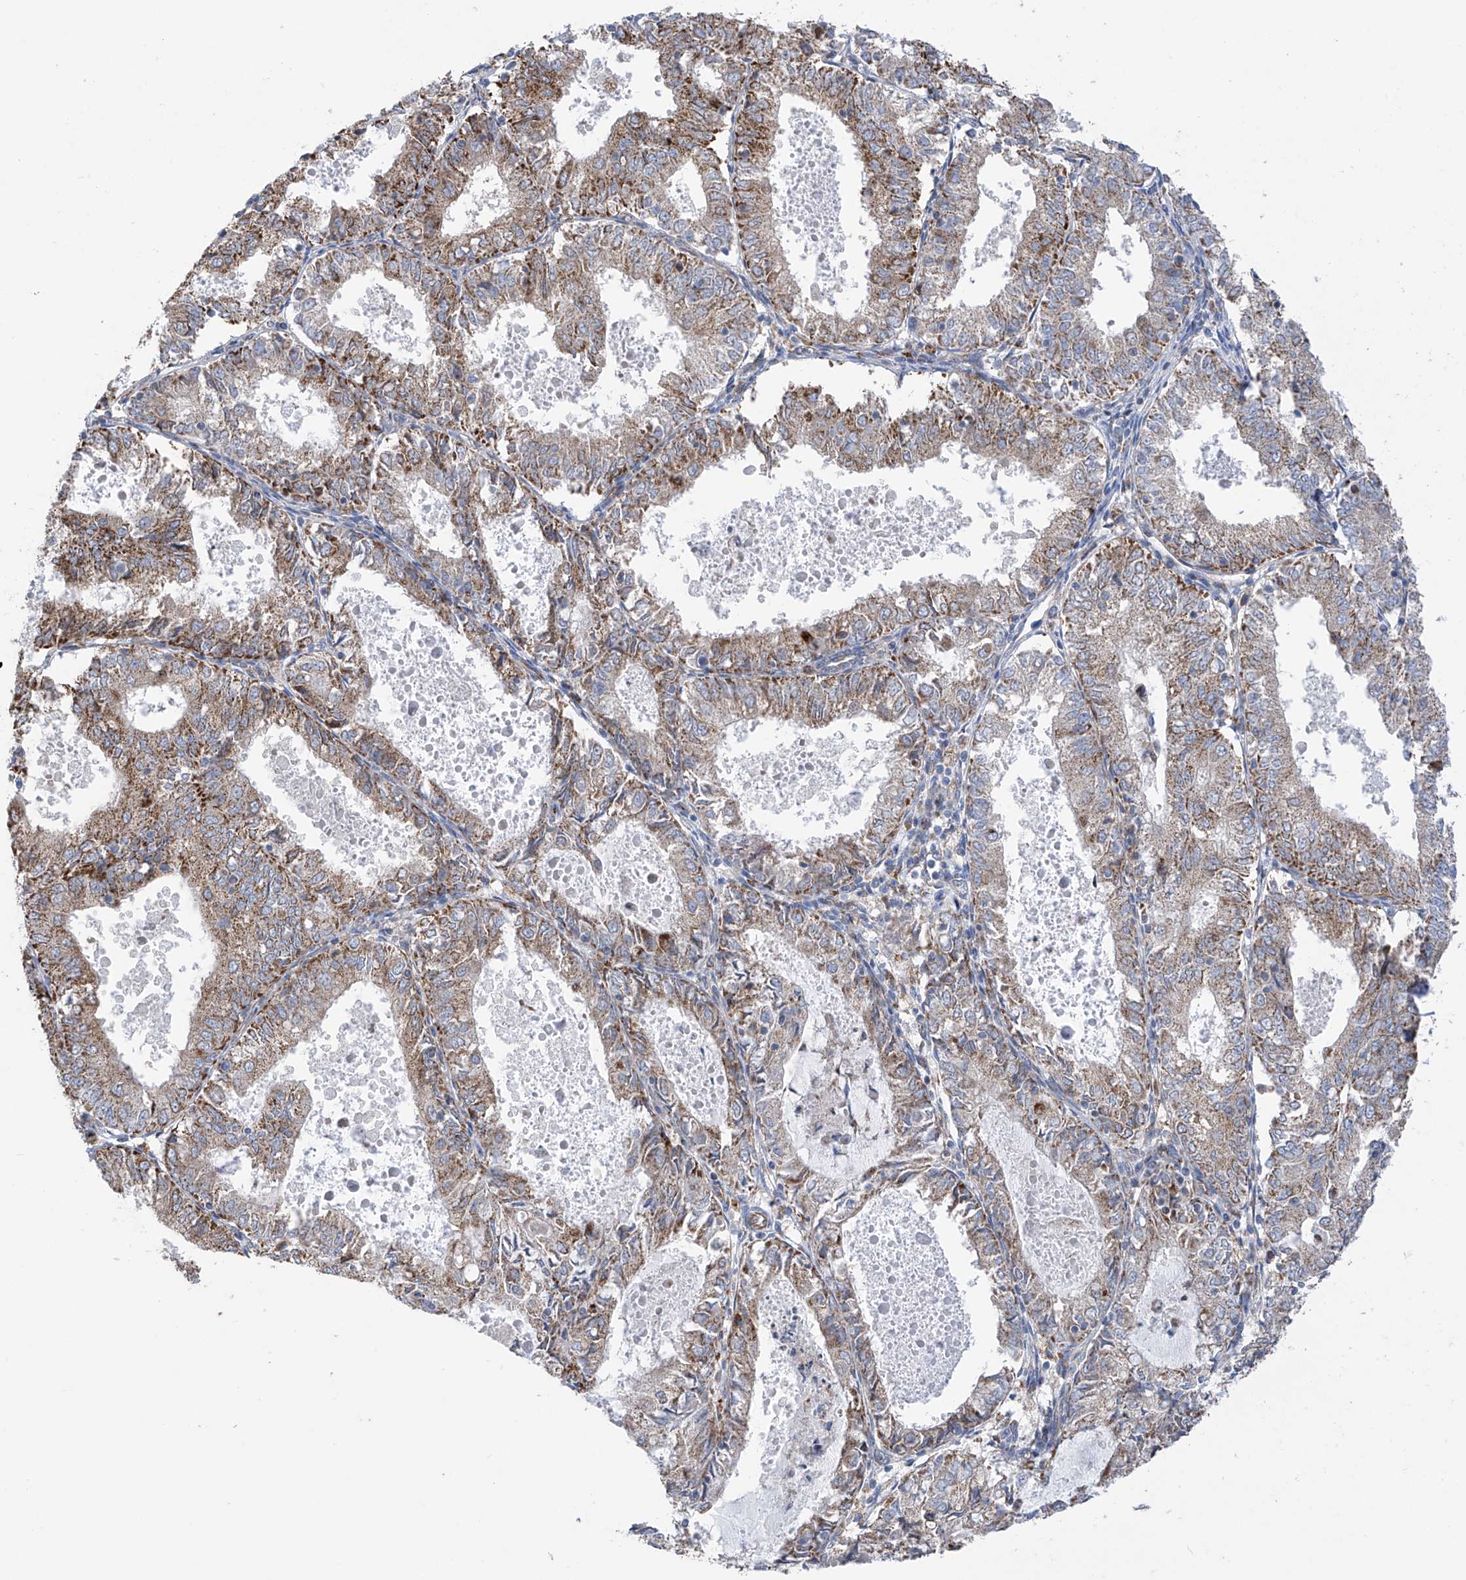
{"staining": {"intensity": "moderate", "quantity": "25%-75%", "location": "cytoplasmic/membranous"}, "tissue": "endometrial cancer", "cell_type": "Tumor cells", "image_type": "cancer", "snomed": [{"axis": "morphology", "description": "Adenocarcinoma, NOS"}, {"axis": "topography", "description": "Endometrium"}], "caption": "Approximately 25%-75% of tumor cells in endometrial adenocarcinoma show moderate cytoplasmic/membranous protein staining as visualized by brown immunohistochemical staining.", "gene": "EIF5B", "patient": {"sex": "female", "age": 57}}